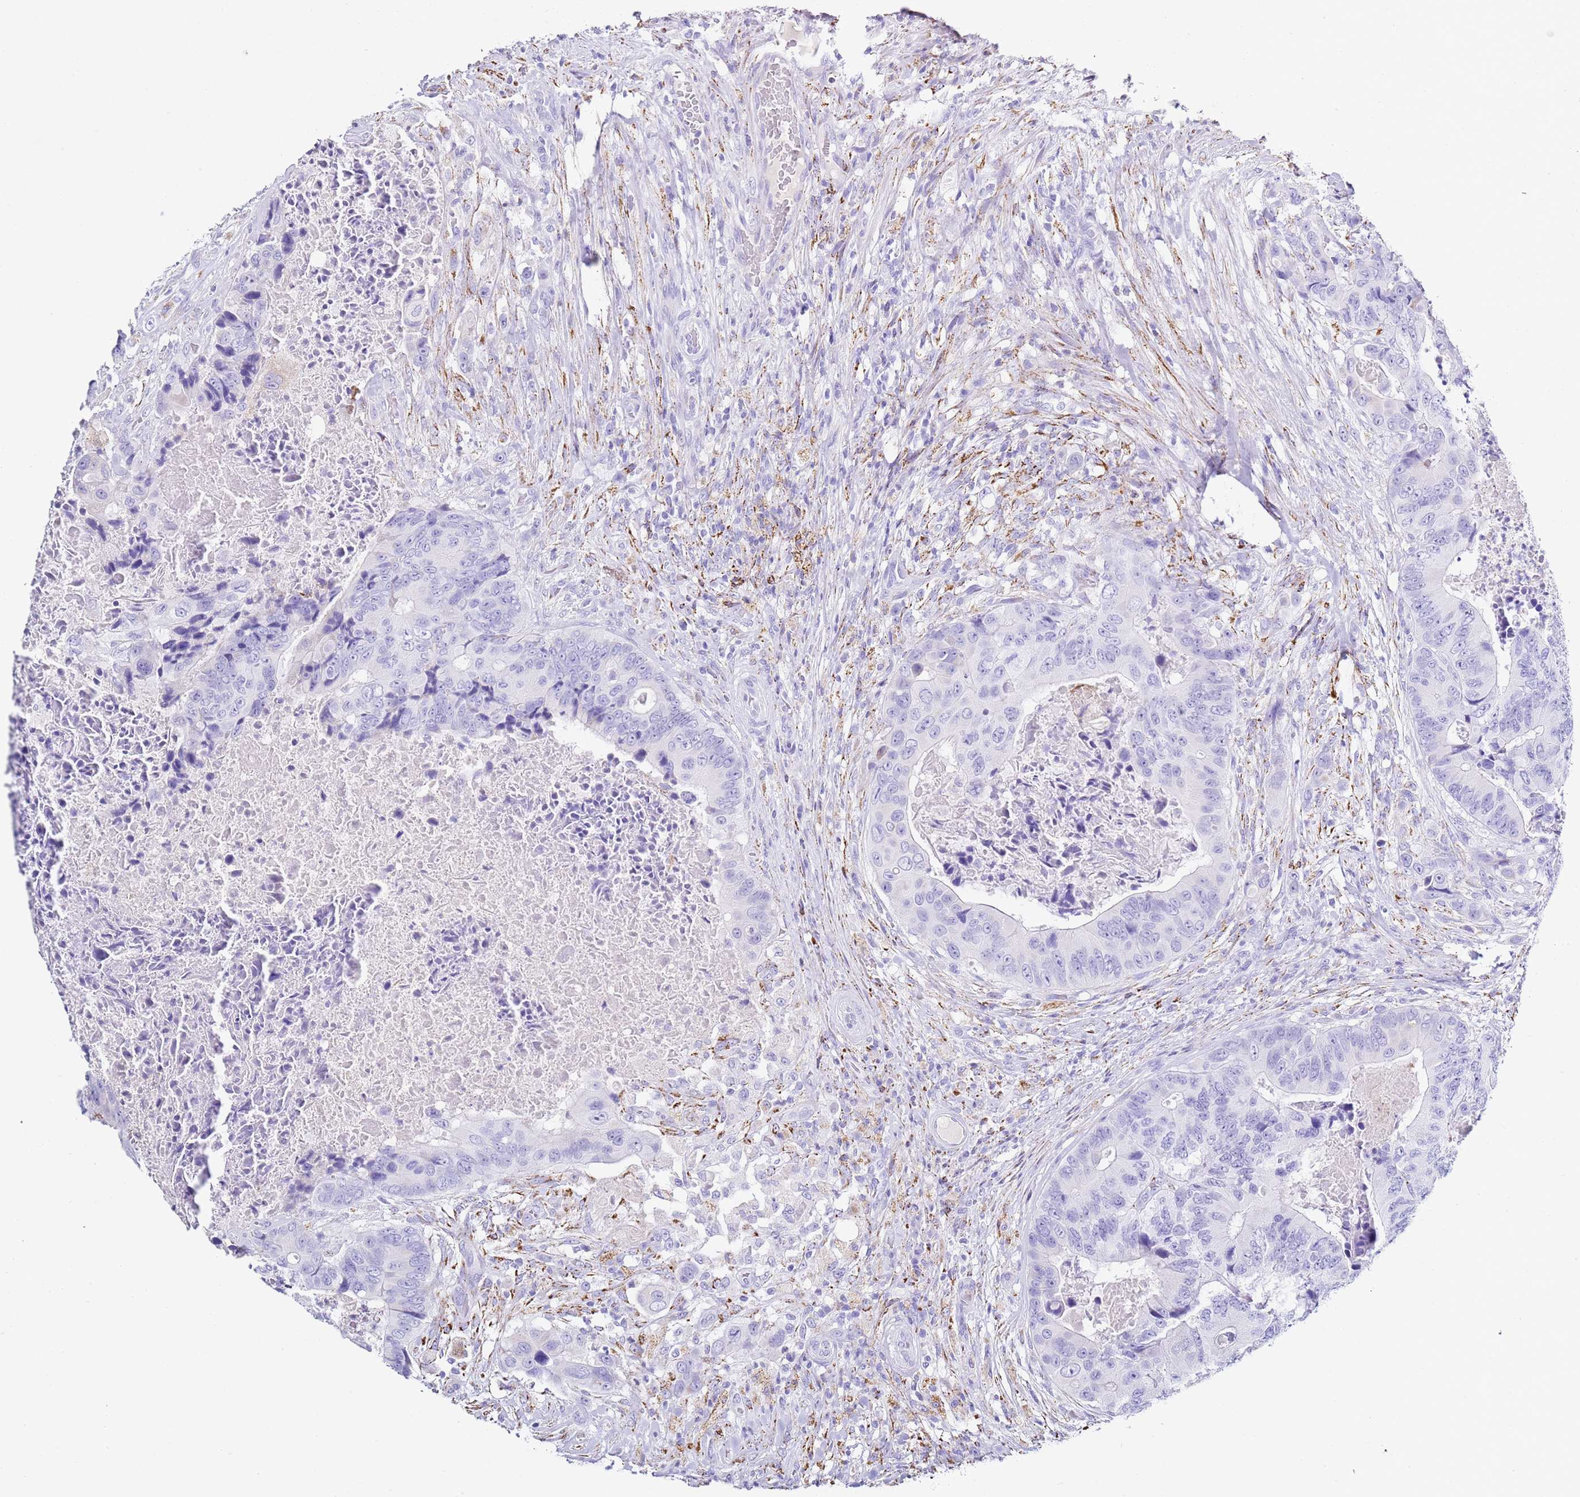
{"staining": {"intensity": "negative", "quantity": "none", "location": "none"}, "tissue": "colorectal cancer", "cell_type": "Tumor cells", "image_type": "cancer", "snomed": [{"axis": "morphology", "description": "Adenocarcinoma, NOS"}, {"axis": "topography", "description": "Colon"}], "caption": "Immunohistochemistry (IHC) photomicrograph of neoplastic tissue: human colorectal cancer (adenocarcinoma) stained with DAB (3,3'-diaminobenzidine) shows no significant protein expression in tumor cells. The staining was performed using DAB to visualize the protein expression in brown, while the nuclei were stained in blue with hematoxylin (Magnification: 20x).", "gene": "PTBP2", "patient": {"sex": "male", "age": 84}}